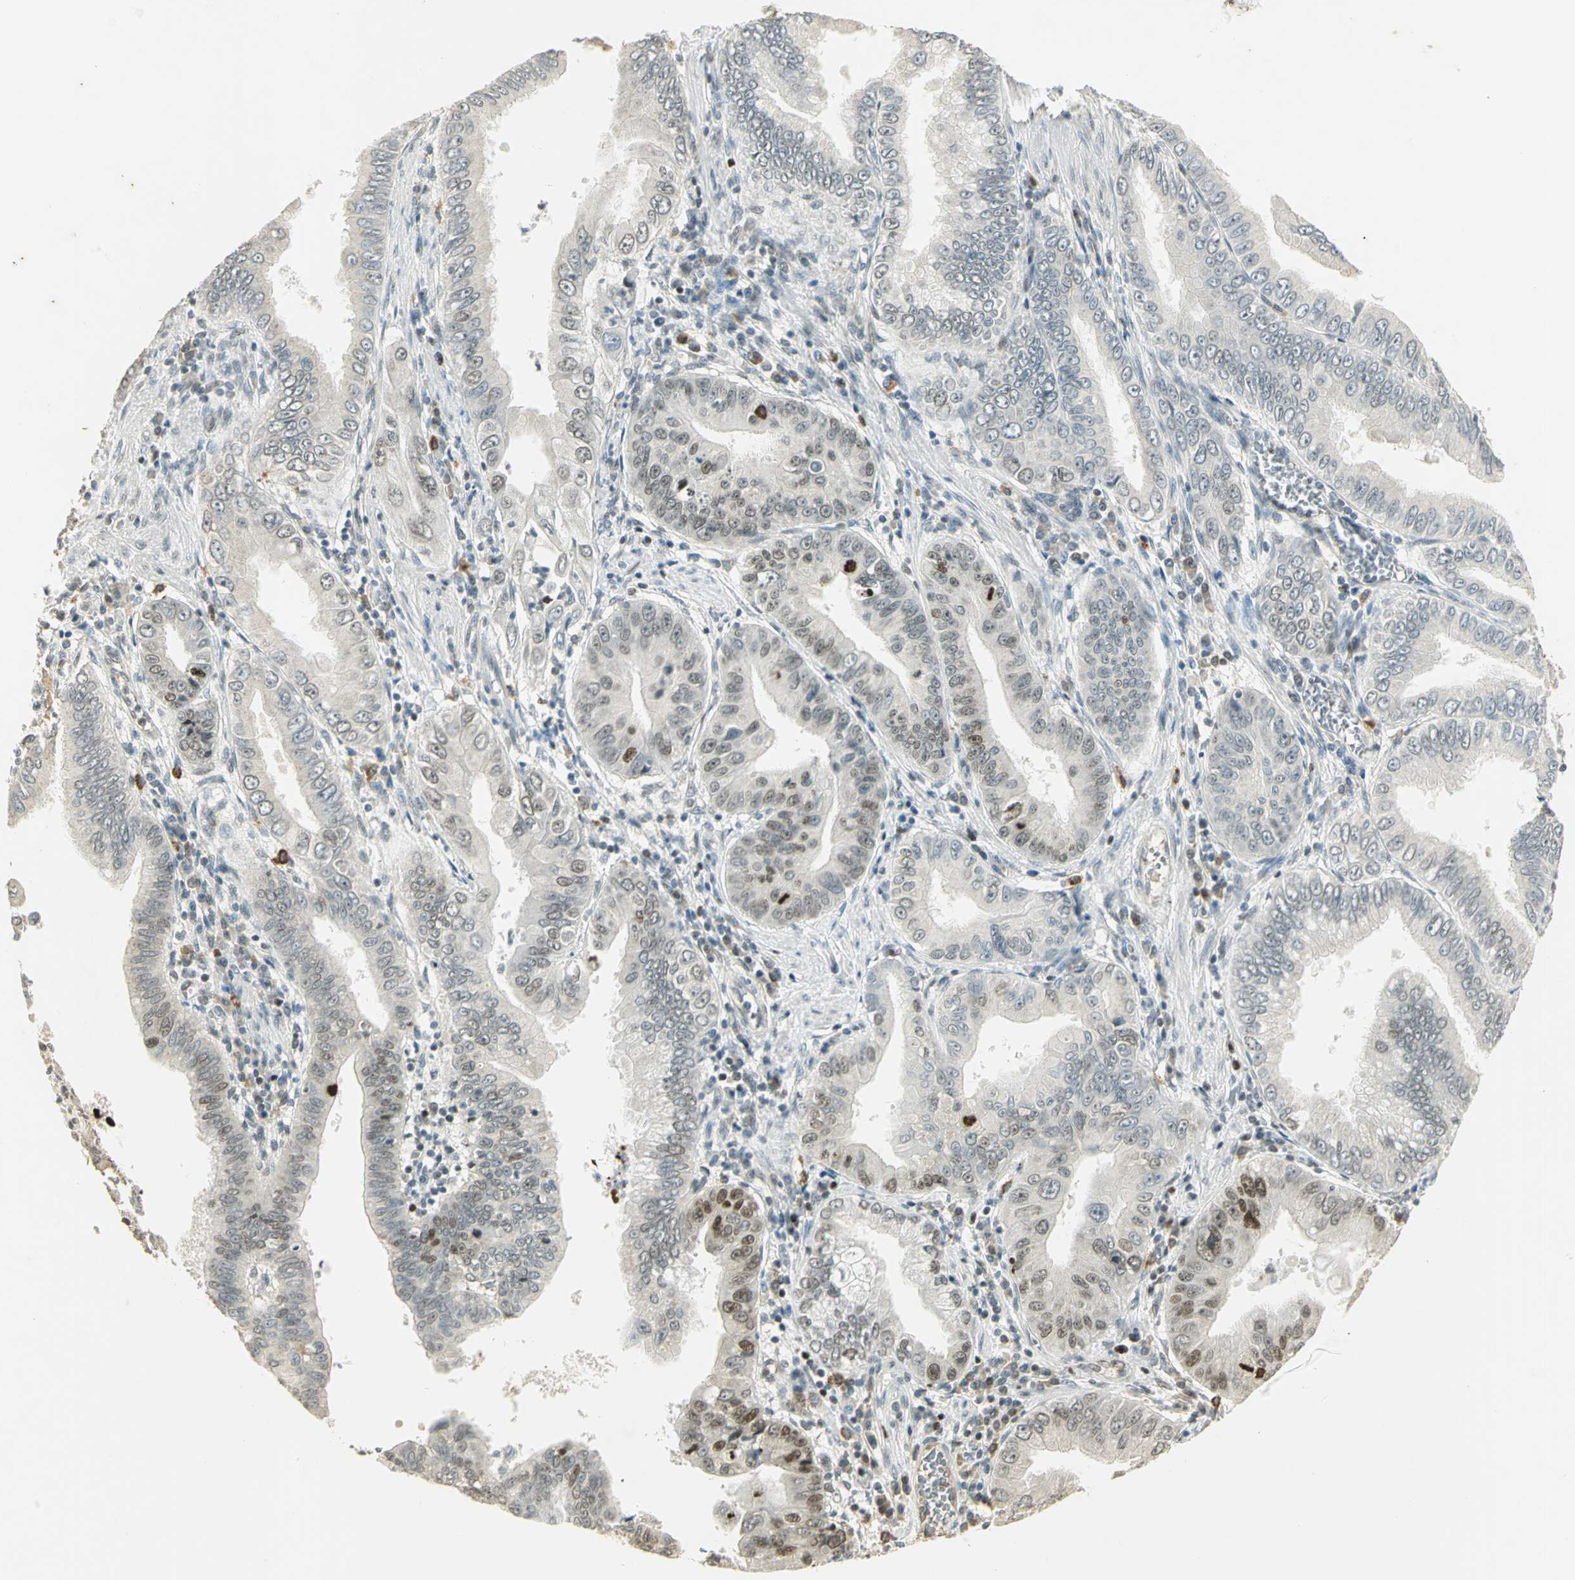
{"staining": {"intensity": "moderate", "quantity": "<25%", "location": "nuclear"}, "tissue": "pancreatic cancer", "cell_type": "Tumor cells", "image_type": "cancer", "snomed": [{"axis": "morphology", "description": "Normal tissue, NOS"}, {"axis": "topography", "description": "Lymph node"}], "caption": "Pancreatic cancer stained for a protein displays moderate nuclear positivity in tumor cells.", "gene": "AK6", "patient": {"sex": "male", "age": 50}}